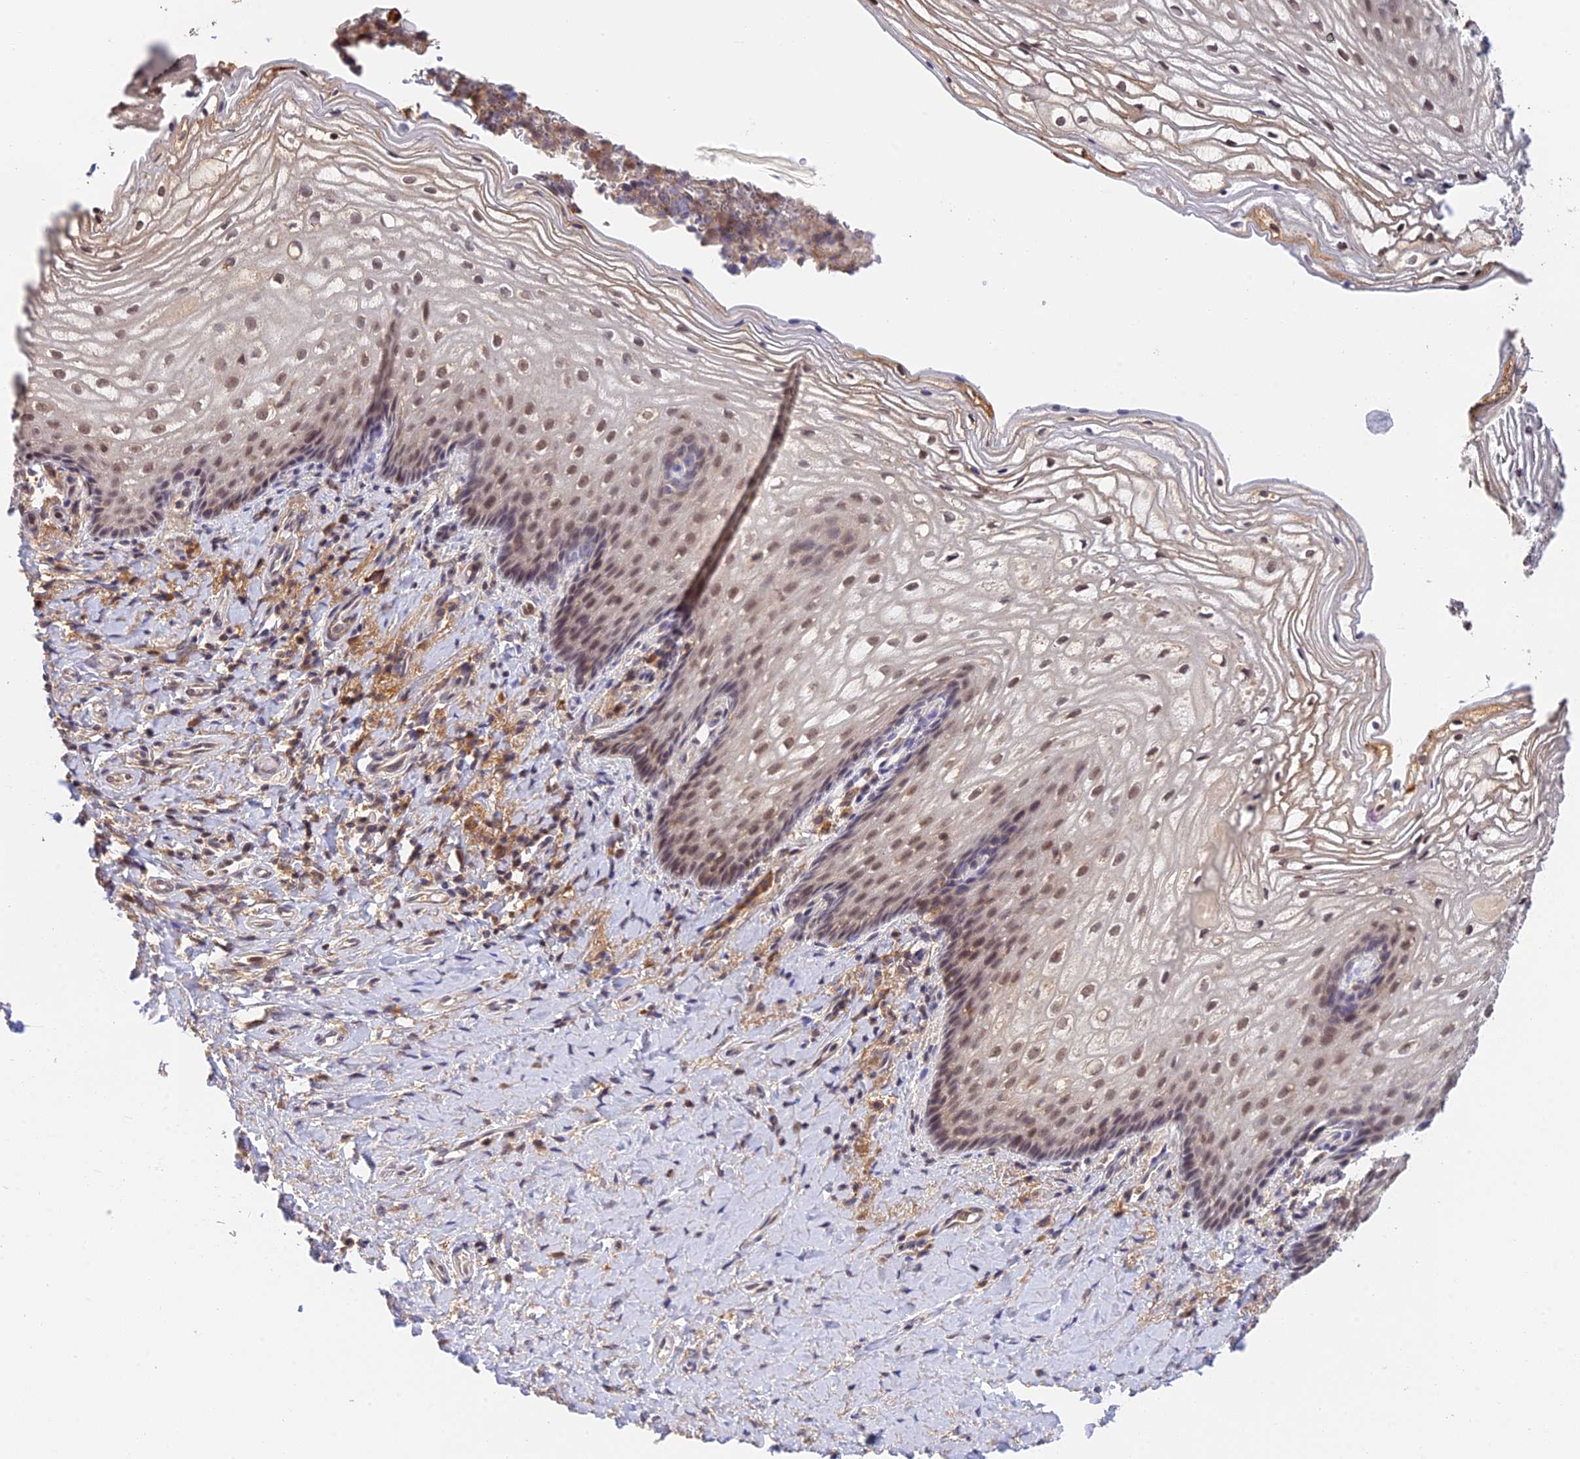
{"staining": {"intensity": "moderate", "quantity": "25%-75%", "location": "nuclear"}, "tissue": "vagina", "cell_type": "Squamous epithelial cells", "image_type": "normal", "snomed": [{"axis": "morphology", "description": "Normal tissue, NOS"}, {"axis": "topography", "description": "Vagina"}], "caption": "IHC photomicrograph of unremarkable vagina: human vagina stained using immunohistochemistry exhibits medium levels of moderate protein expression localized specifically in the nuclear of squamous epithelial cells, appearing as a nuclear brown color.", "gene": "PEX16", "patient": {"sex": "female", "age": 60}}